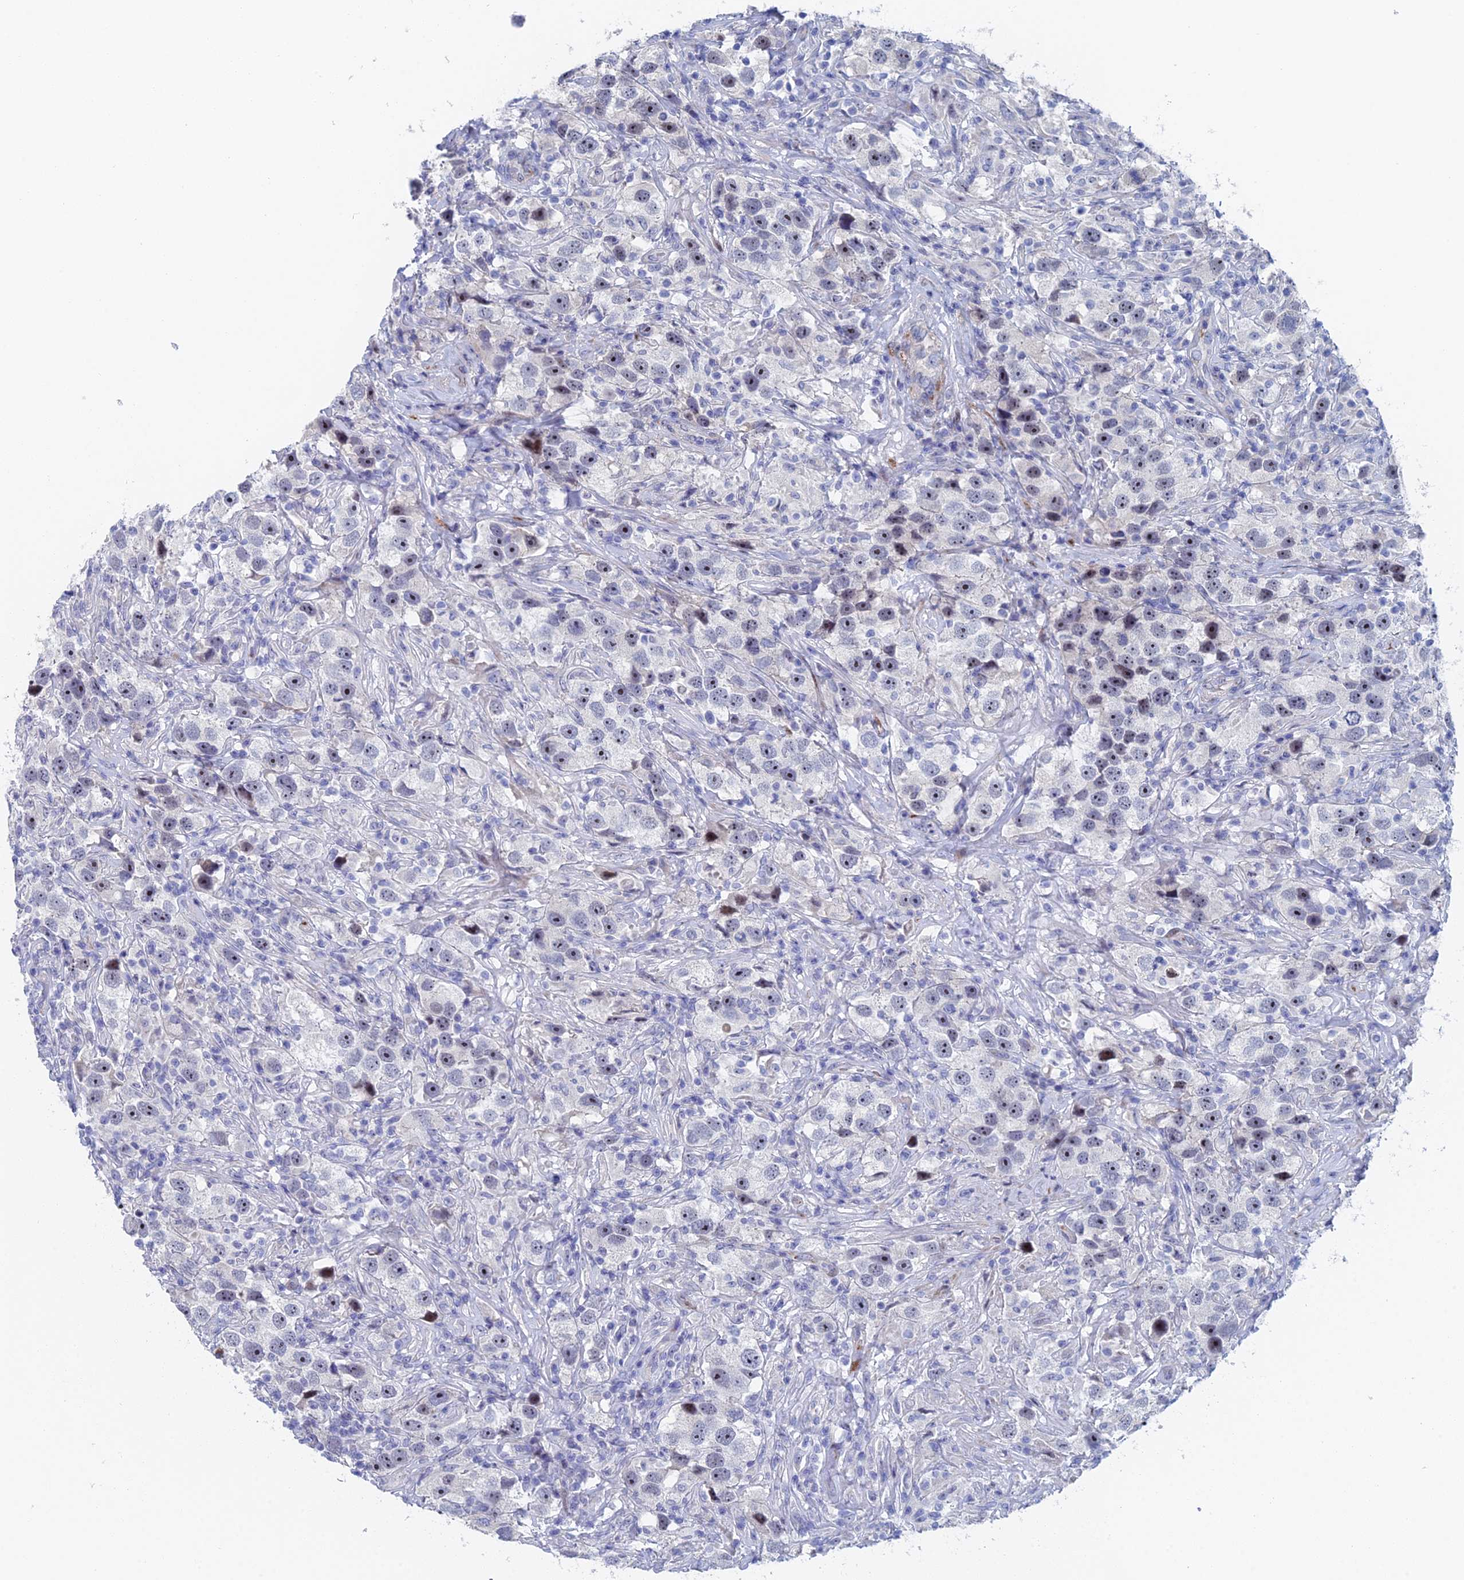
{"staining": {"intensity": "negative", "quantity": "none", "location": "none"}, "tissue": "testis cancer", "cell_type": "Tumor cells", "image_type": "cancer", "snomed": [{"axis": "morphology", "description": "Seminoma, NOS"}, {"axis": "topography", "description": "Testis"}], "caption": "Testis cancer was stained to show a protein in brown. There is no significant staining in tumor cells.", "gene": "DRGX", "patient": {"sex": "male", "age": 49}}